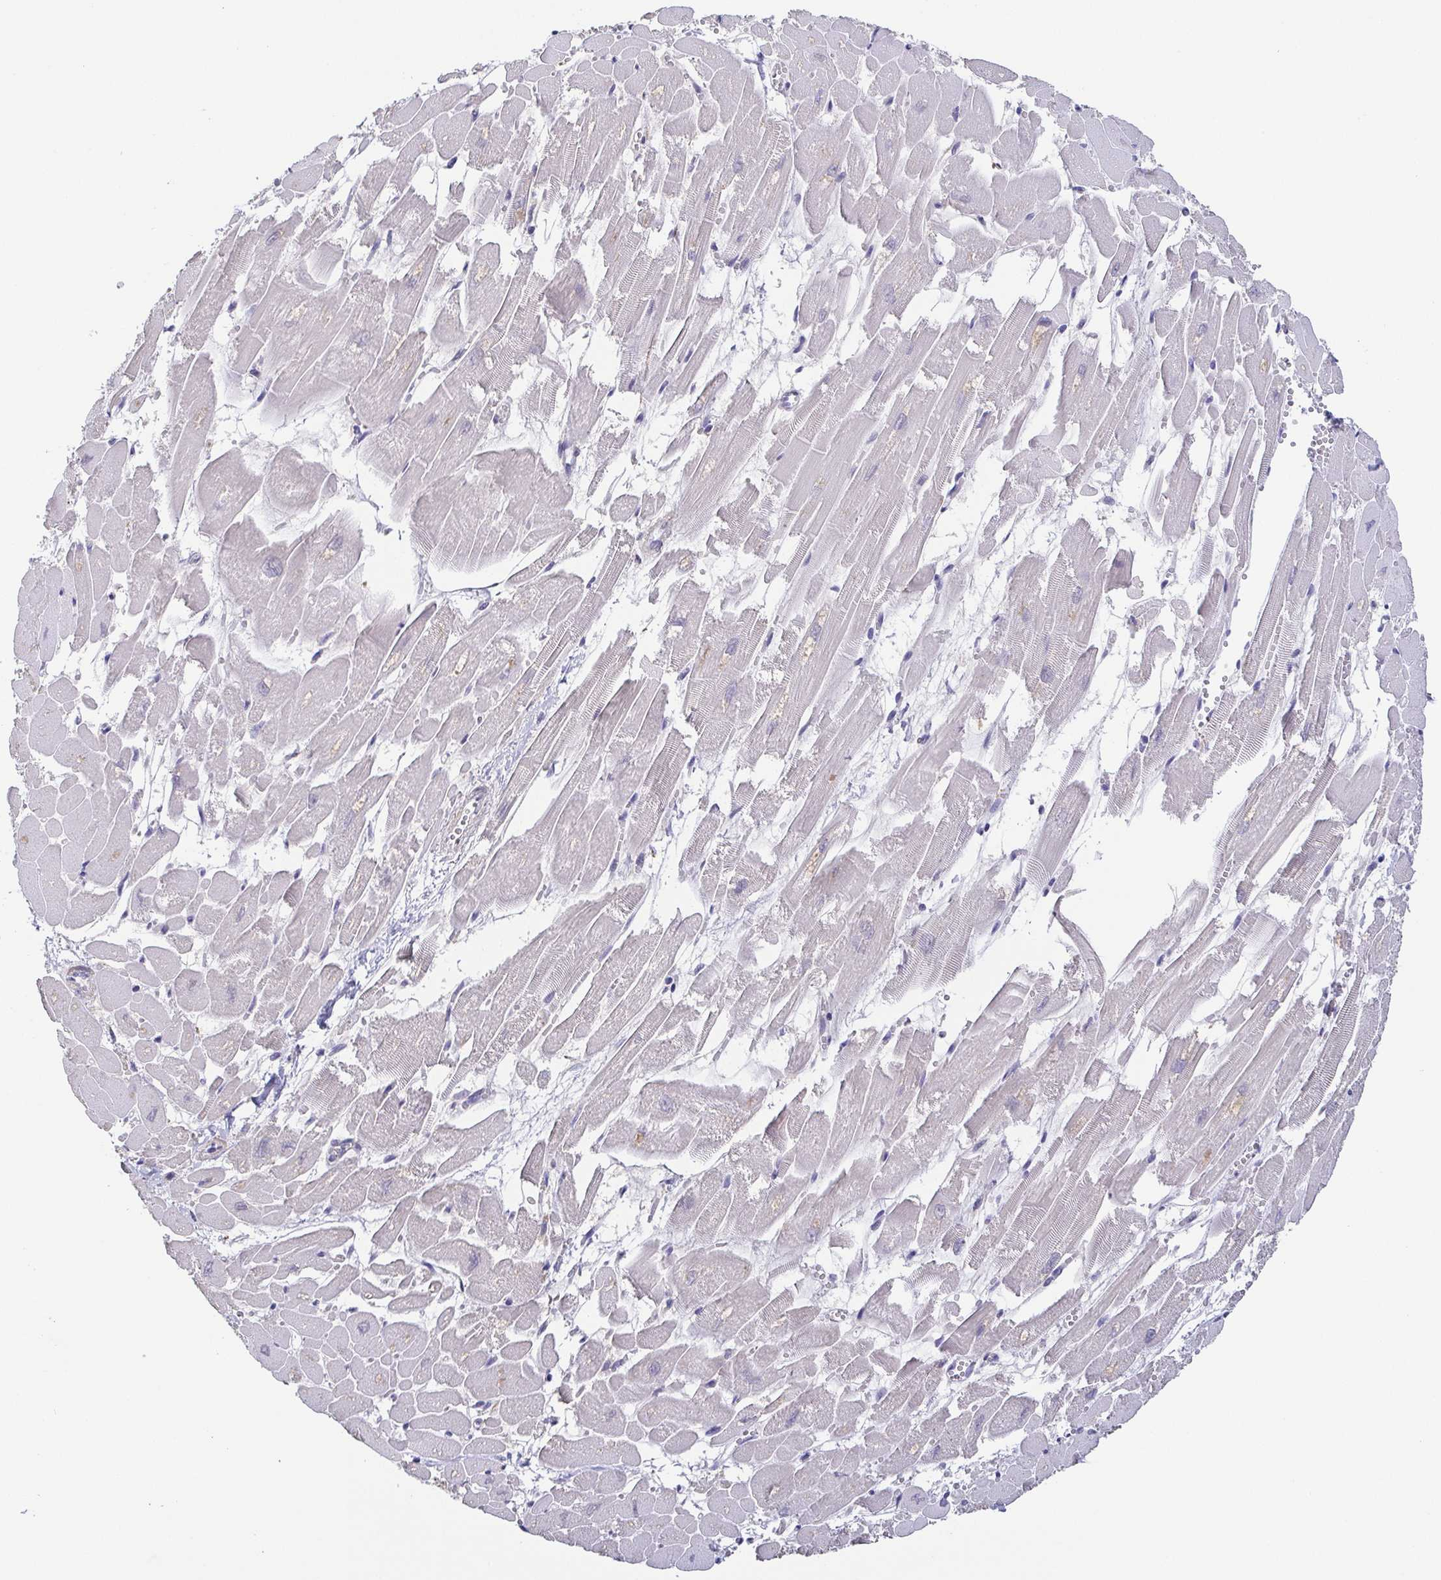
{"staining": {"intensity": "negative", "quantity": "none", "location": "none"}, "tissue": "heart muscle", "cell_type": "Cardiomyocytes", "image_type": "normal", "snomed": [{"axis": "morphology", "description": "Normal tissue, NOS"}, {"axis": "topography", "description": "Heart"}], "caption": "The photomicrograph exhibits no staining of cardiomyocytes in benign heart muscle.", "gene": "NEFH", "patient": {"sex": "female", "age": 52}}